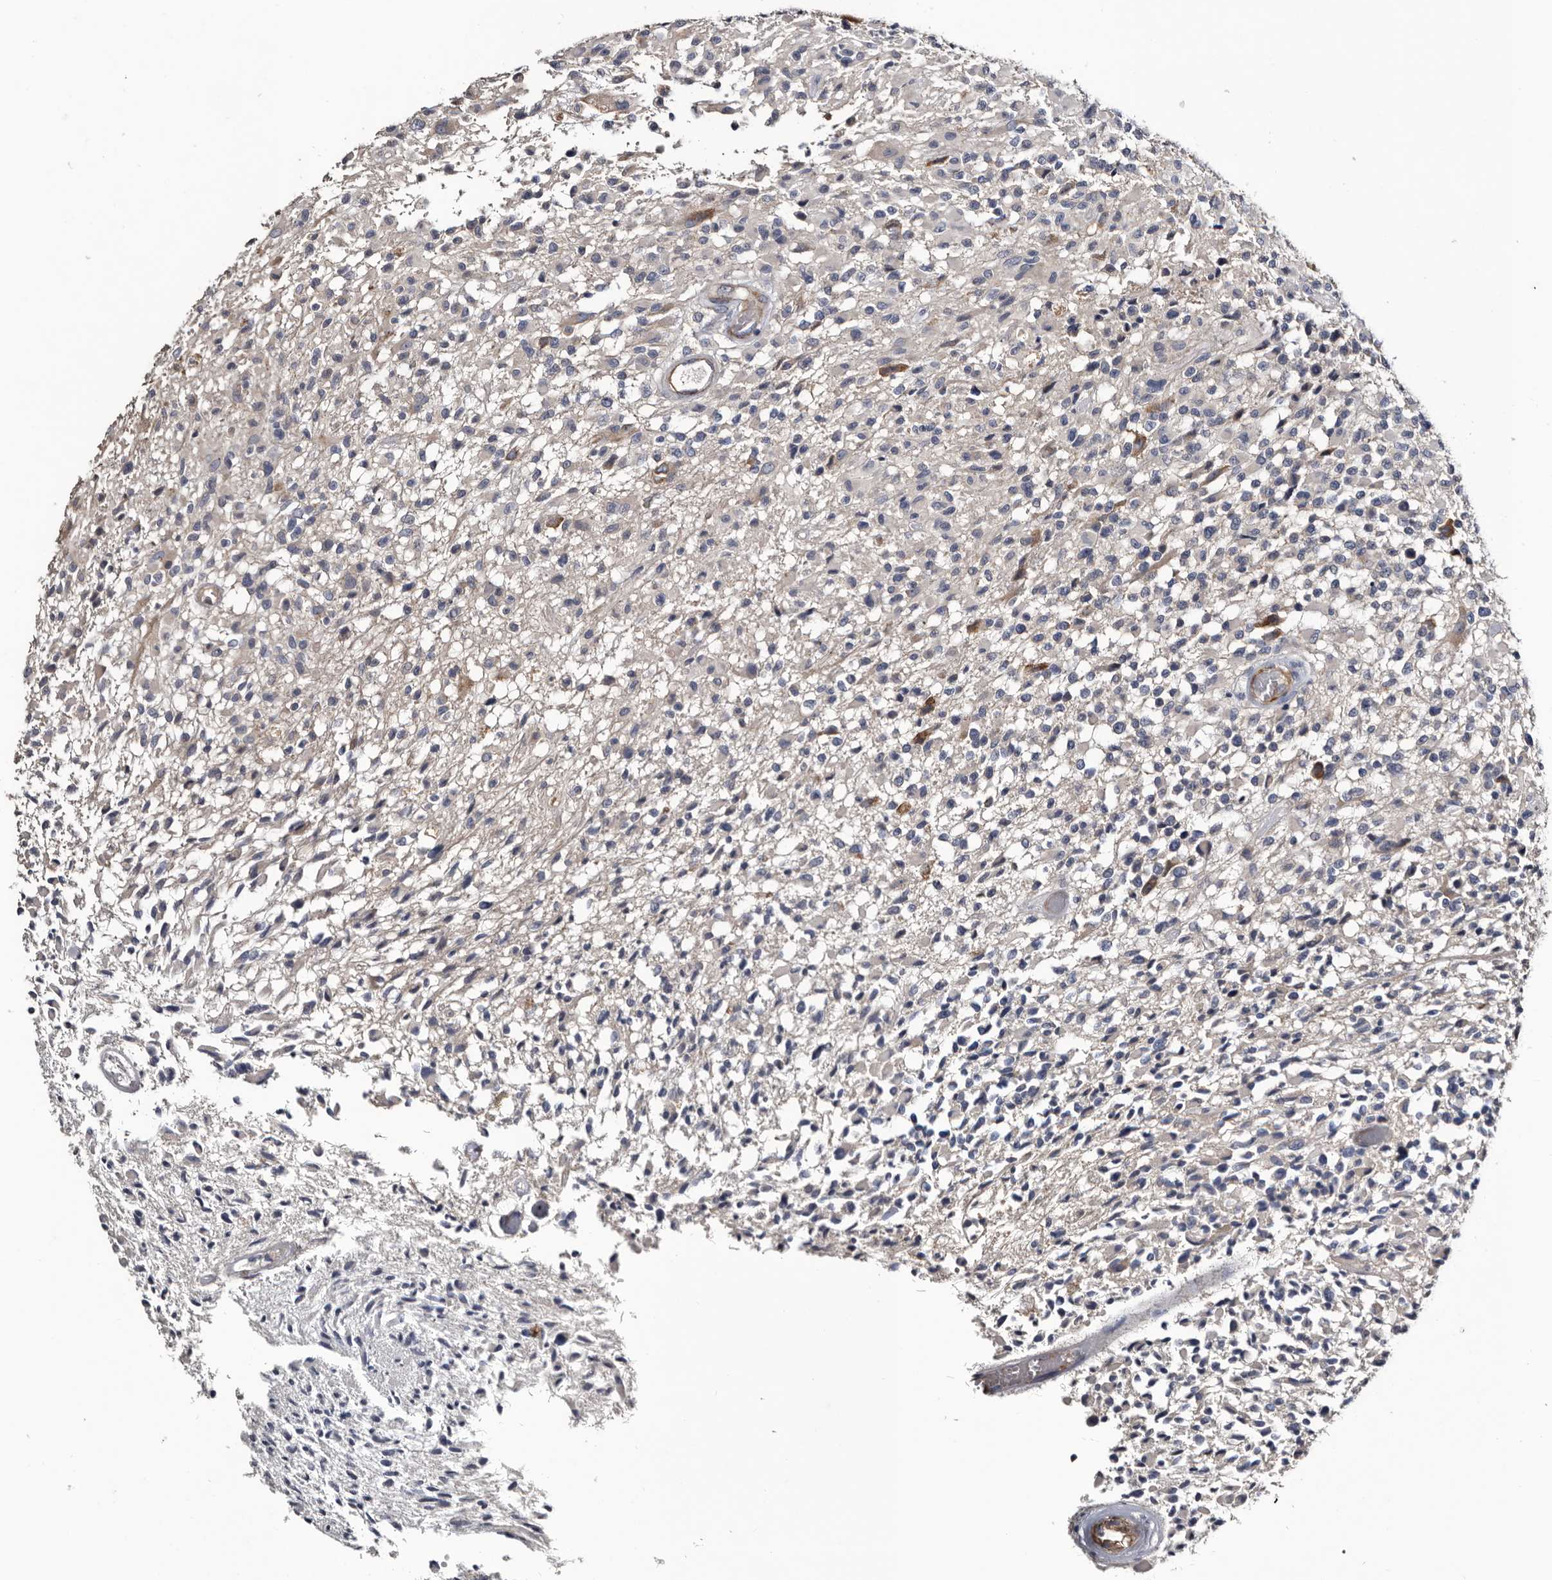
{"staining": {"intensity": "negative", "quantity": "none", "location": "none"}, "tissue": "glioma", "cell_type": "Tumor cells", "image_type": "cancer", "snomed": [{"axis": "morphology", "description": "Glioma, malignant, High grade"}, {"axis": "morphology", "description": "Glioblastoma, NOS"}, {"axis": "topography", "description": "Brain"}], "caption": "Malignant glioma (high-grade) was stained to show a protein in brown. There is no significant staining in tumor cells.", "gene": "IARS1", "patient": {"sex": "male", "age": 60}}